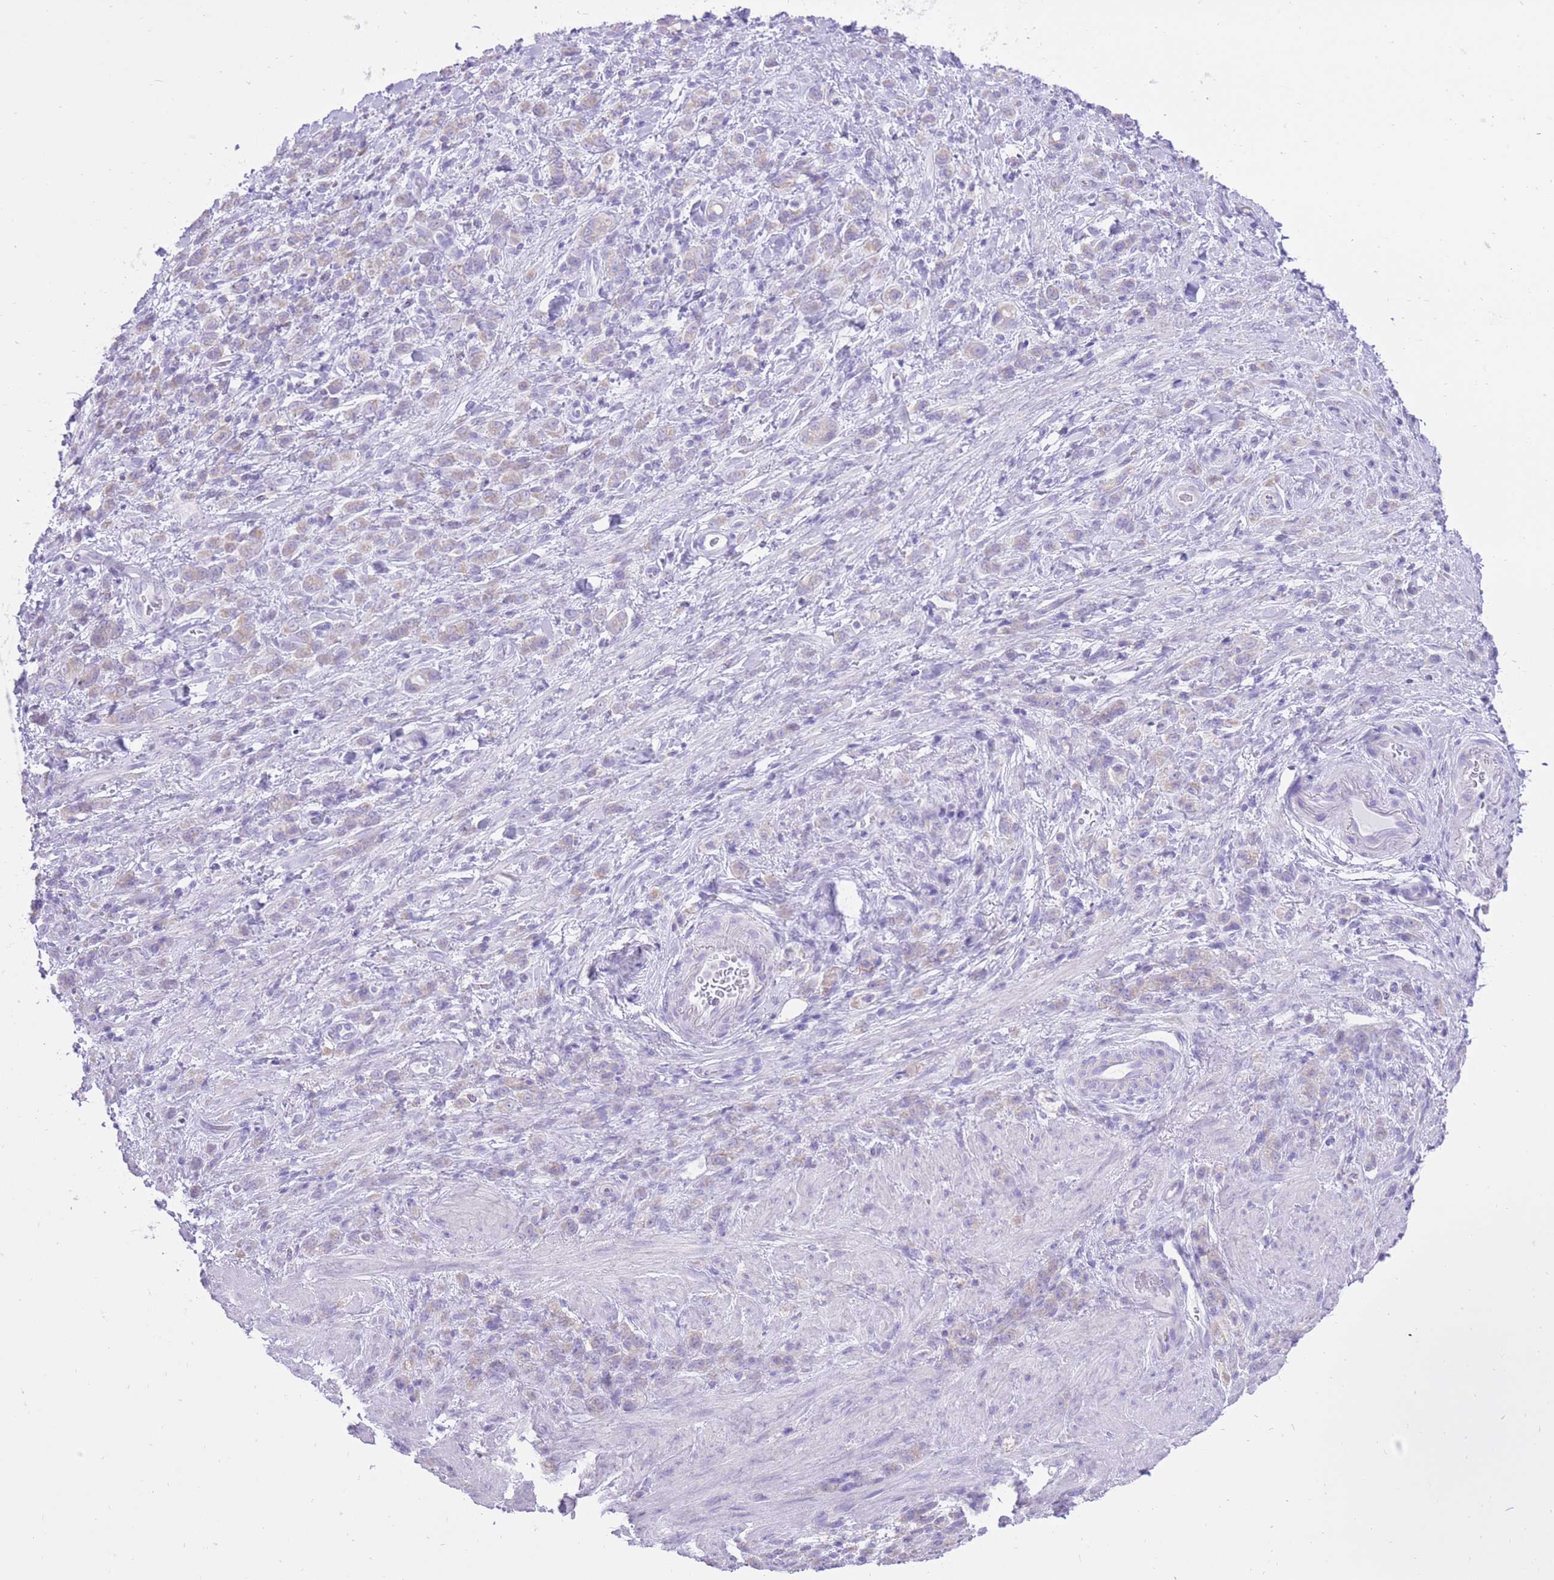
{"staining": {"intensity": "negative", "quantity": "none", "location": "none"}, "tissue": "stomach cancer", "cell_type": "Tumor cells", "image_type": "cancer", "snomed": [{"axis": "morphology", "description": "Adenocarcinoma, NOS"}, {"axis": "topography", "description": "Stomach"}], "caption": "Human stomach cancer stained for a protein using IHC exhibits no positivity in tumor cells.", "gene": "SLC4A4", "patient": {"sex": "male", "age": 77}}